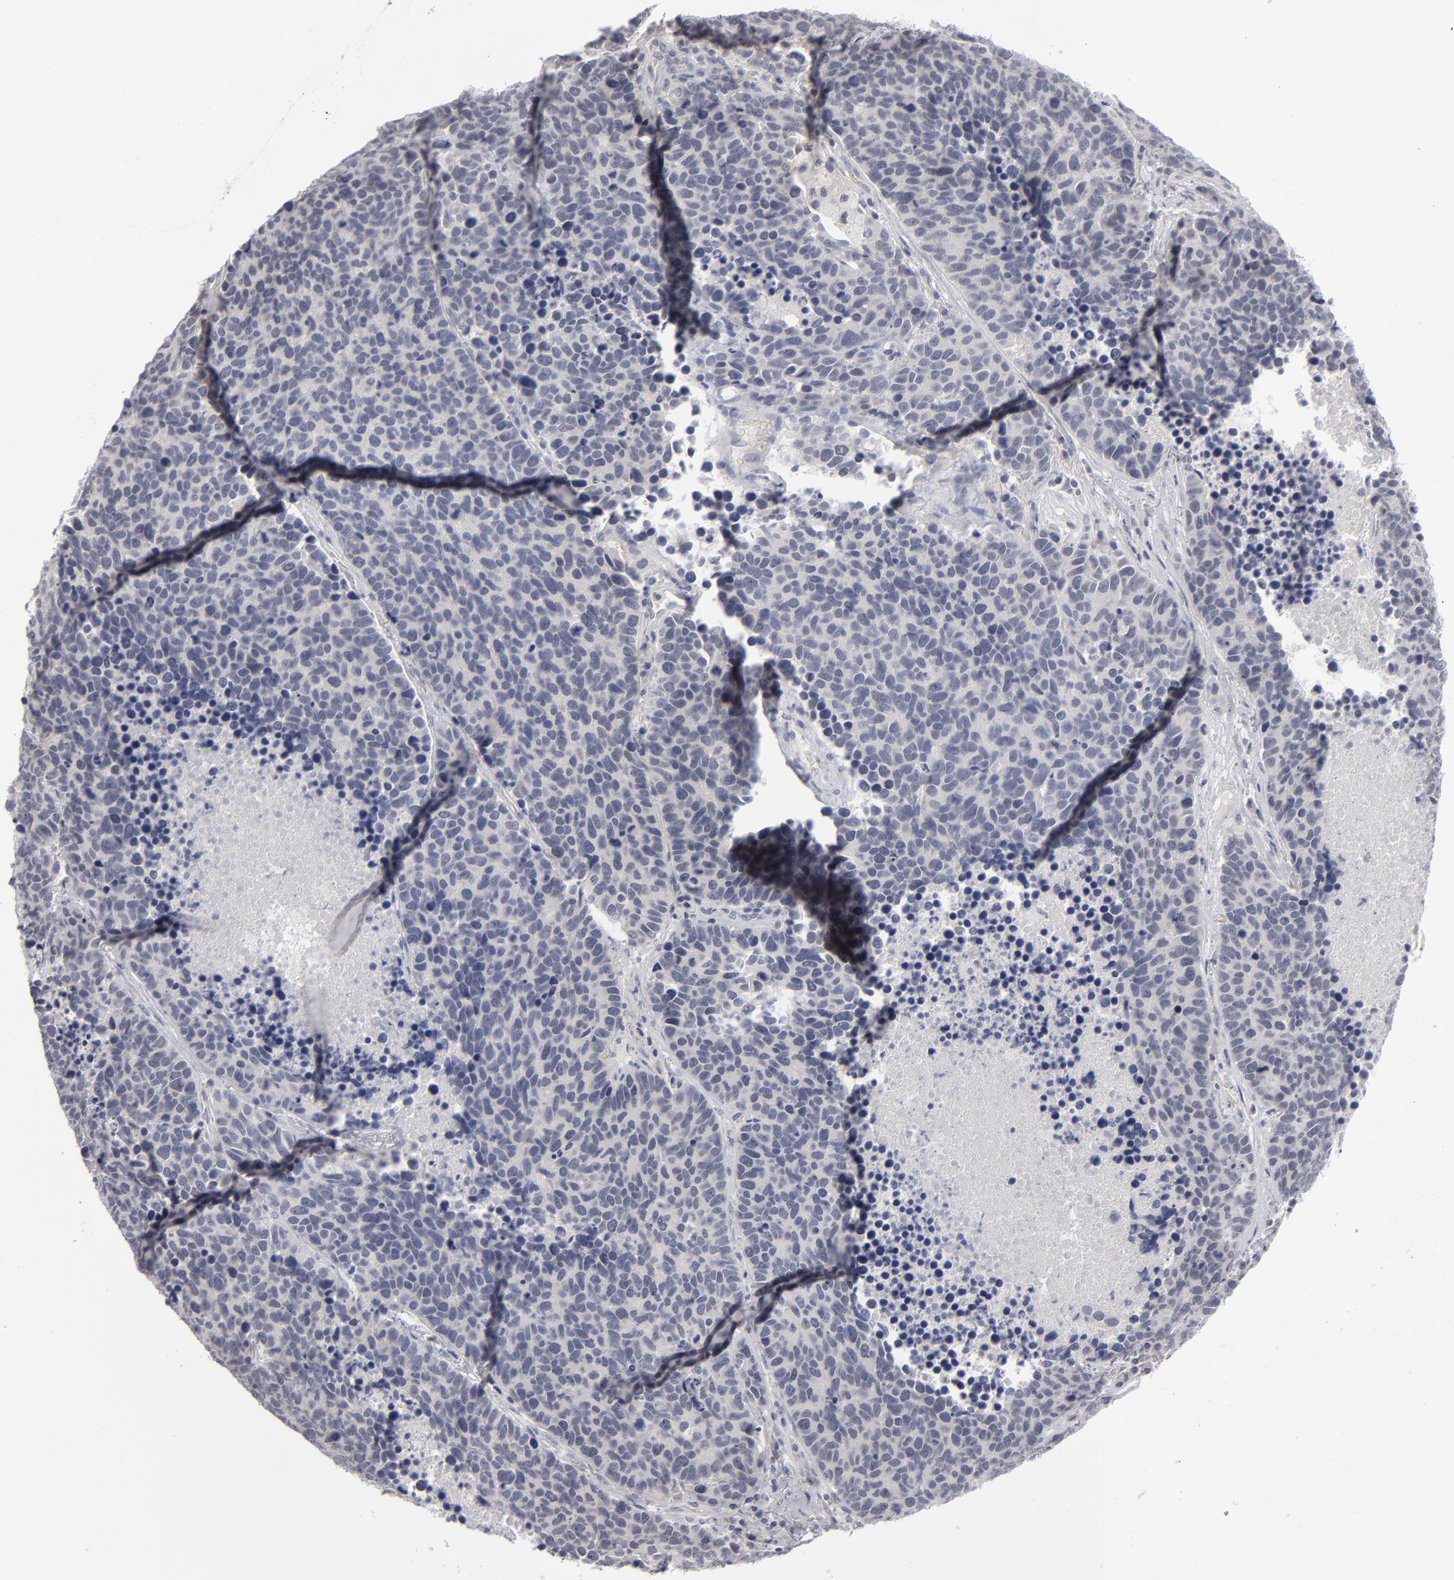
{"staining": {"intensity": "negative", "quantity": "none", "location": "none"}, "tissue": "lung cancer", "cell_type": "Tumor cells", "image_type": "cancer", "snomed": [{"axis": "morphology", "description": "Neoplasm, malignant, NOS"}, {"axis": "topography", "description": "Lung"}], "caption": "This histopathology image is of lung malignant neoplasm stained with IHC to label a protein in brown with the nuclei are counter-stained blue. There is no staining in tumor cells.", "gene": "KIAA1210", "patient": {"sex": "female", "age": 75}}